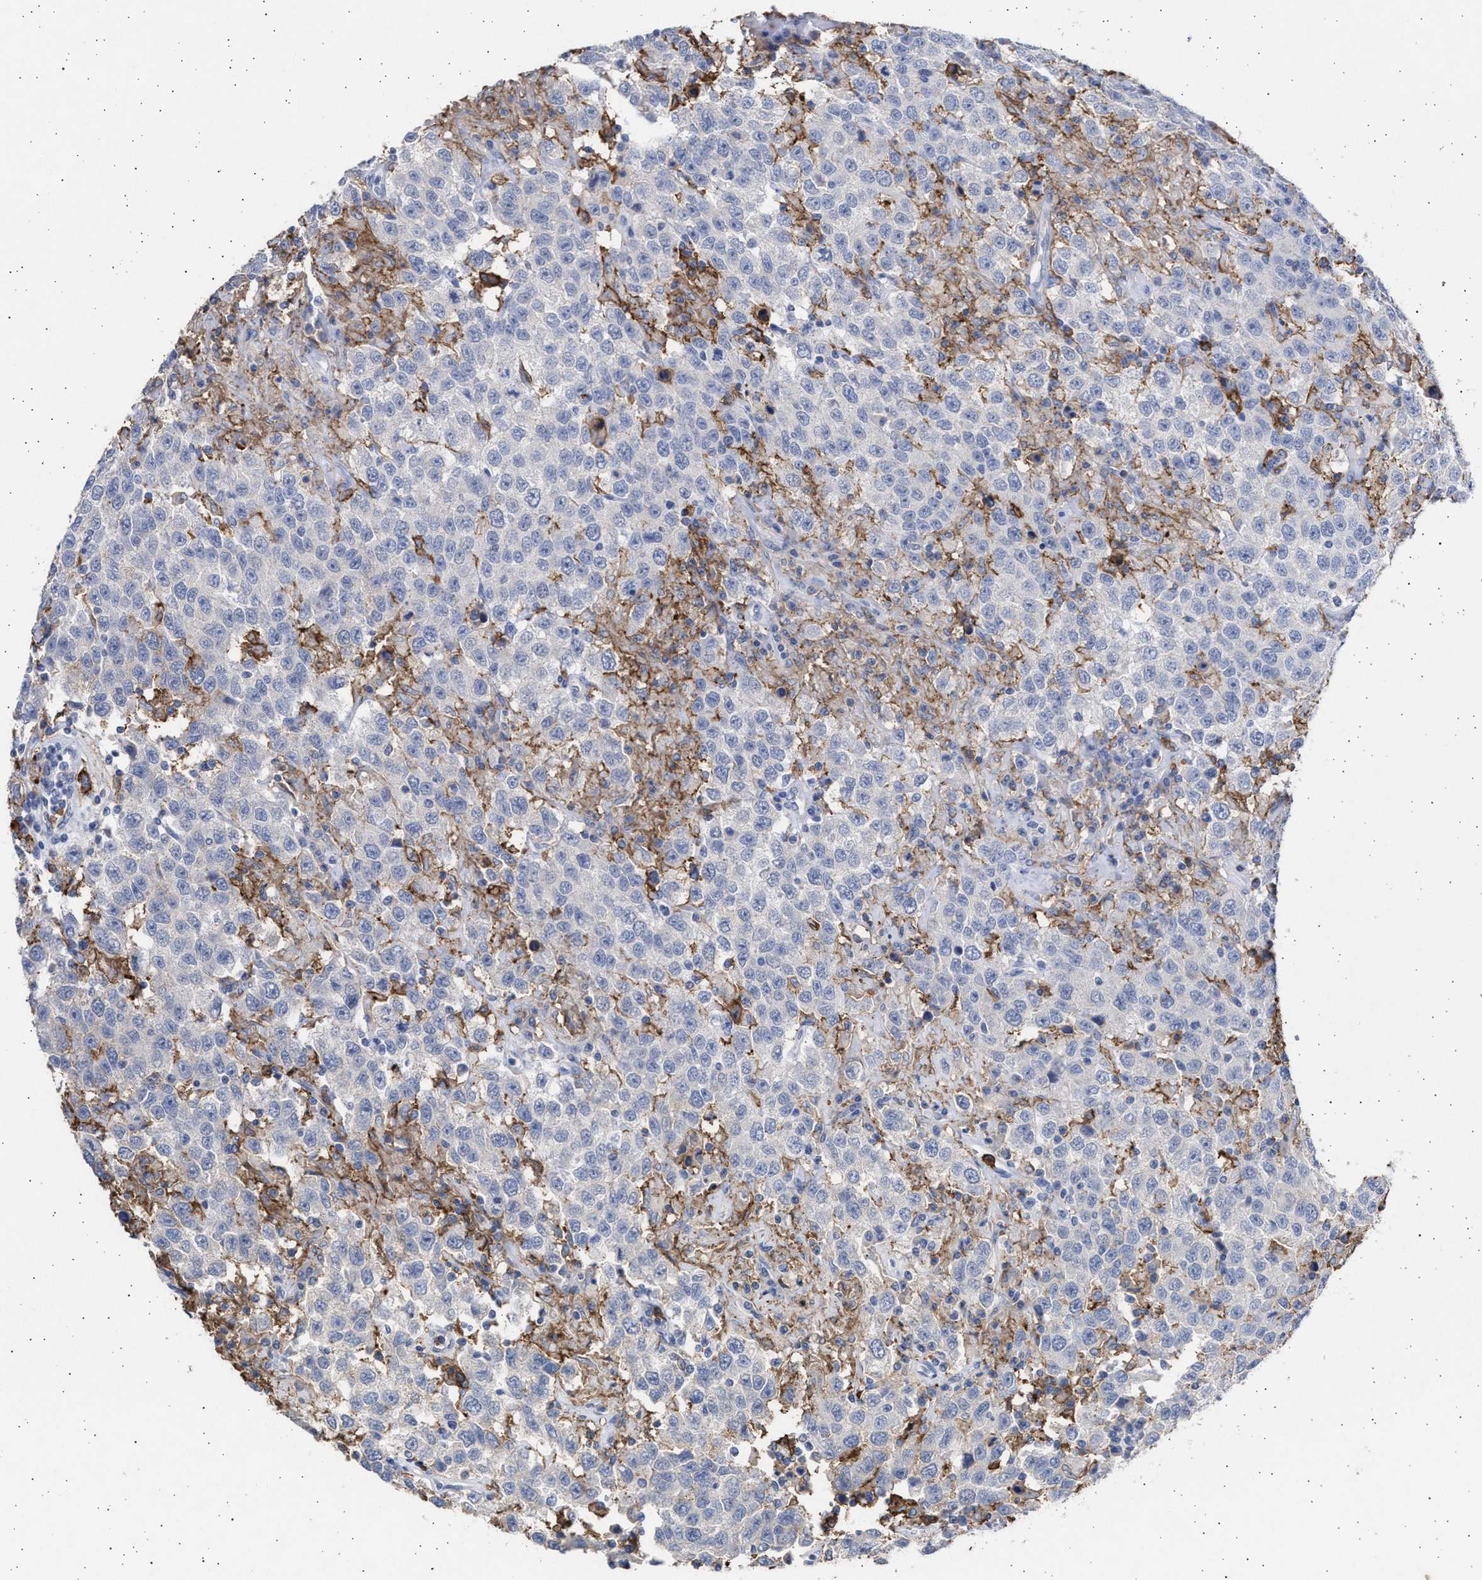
{"staining": {"intensity": "negative", "quantity": "none", "location": "none"}, "tissue": "testis cancer", "cell_type": "Tumor cells", "image_type": "cancer", "snomed": [{"axis": "morphology", "description": "Seminoma, NOS"}, {"axis": "topography", "description": "Testis"}], "caption": "Immunohistochemistry (IHC) of human seminoma (testis) exhibits no staining in tumor cells. The staining was performed using DAB (3,3'-diaminobenzidine) to visualize the protein expression in brown, while the nuclei were stained in blue with hematoxylin (Magnification: 20x).", "gene": "FCER1A", "patient": {"sex": "male", "age": 41}}